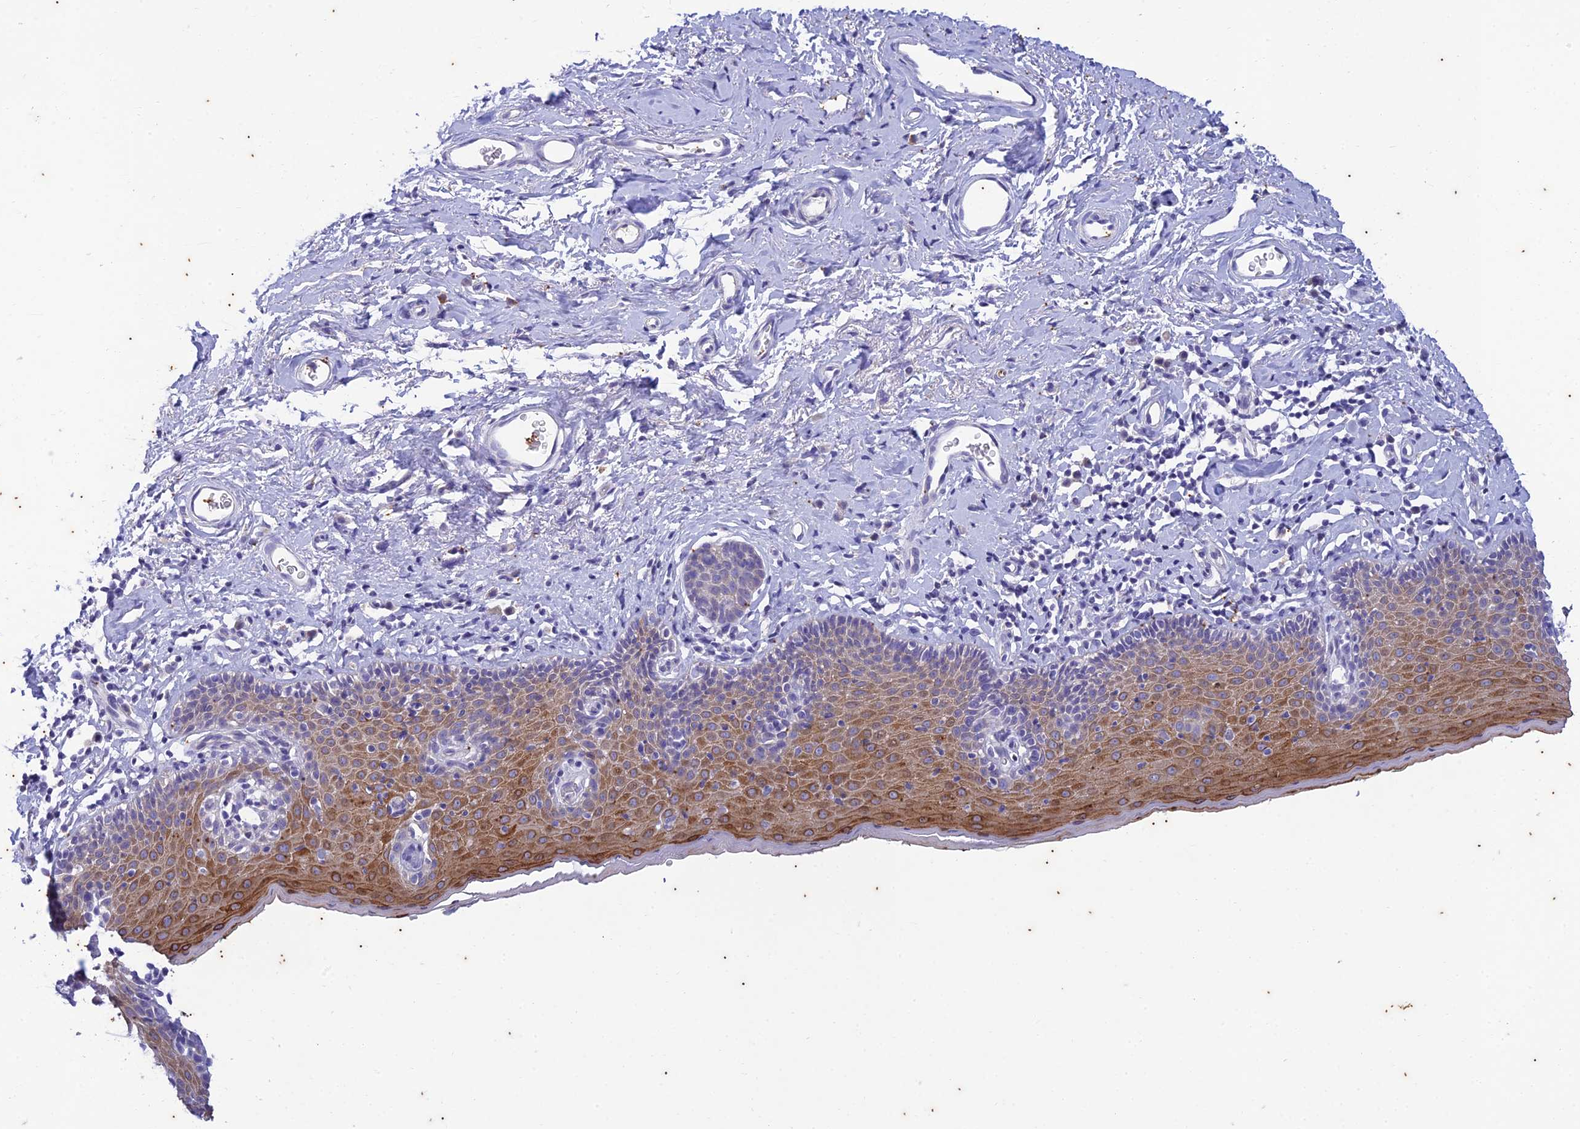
{"staining": {"intensity": "moderate", "quantity": "25%-75%", "location": "cytoplasmic/membranous"}, "tissue": "skin", "cell_type": "Epidermal cells", "image_type": "normal", "snomed": [{"axis": "morphology", "description": "Normal tissue, NOS"}, {"axis": "topography", "description": "Vulva"}], "caption": "Immunohistochemistry staining of benign skin, which reveals medium levels of moderate cytoplasmic/membranous expression in approximately 25%-75% of epidermal cells indicating moderate cytoplasmic/membranous protein positivity. The staining was performed using DAB (brown) for protein detection and nuclei were counterstained in hematoxylin (blue).", "gene": "TMEM40", "patient": {"sex": "female", "age": 66}}